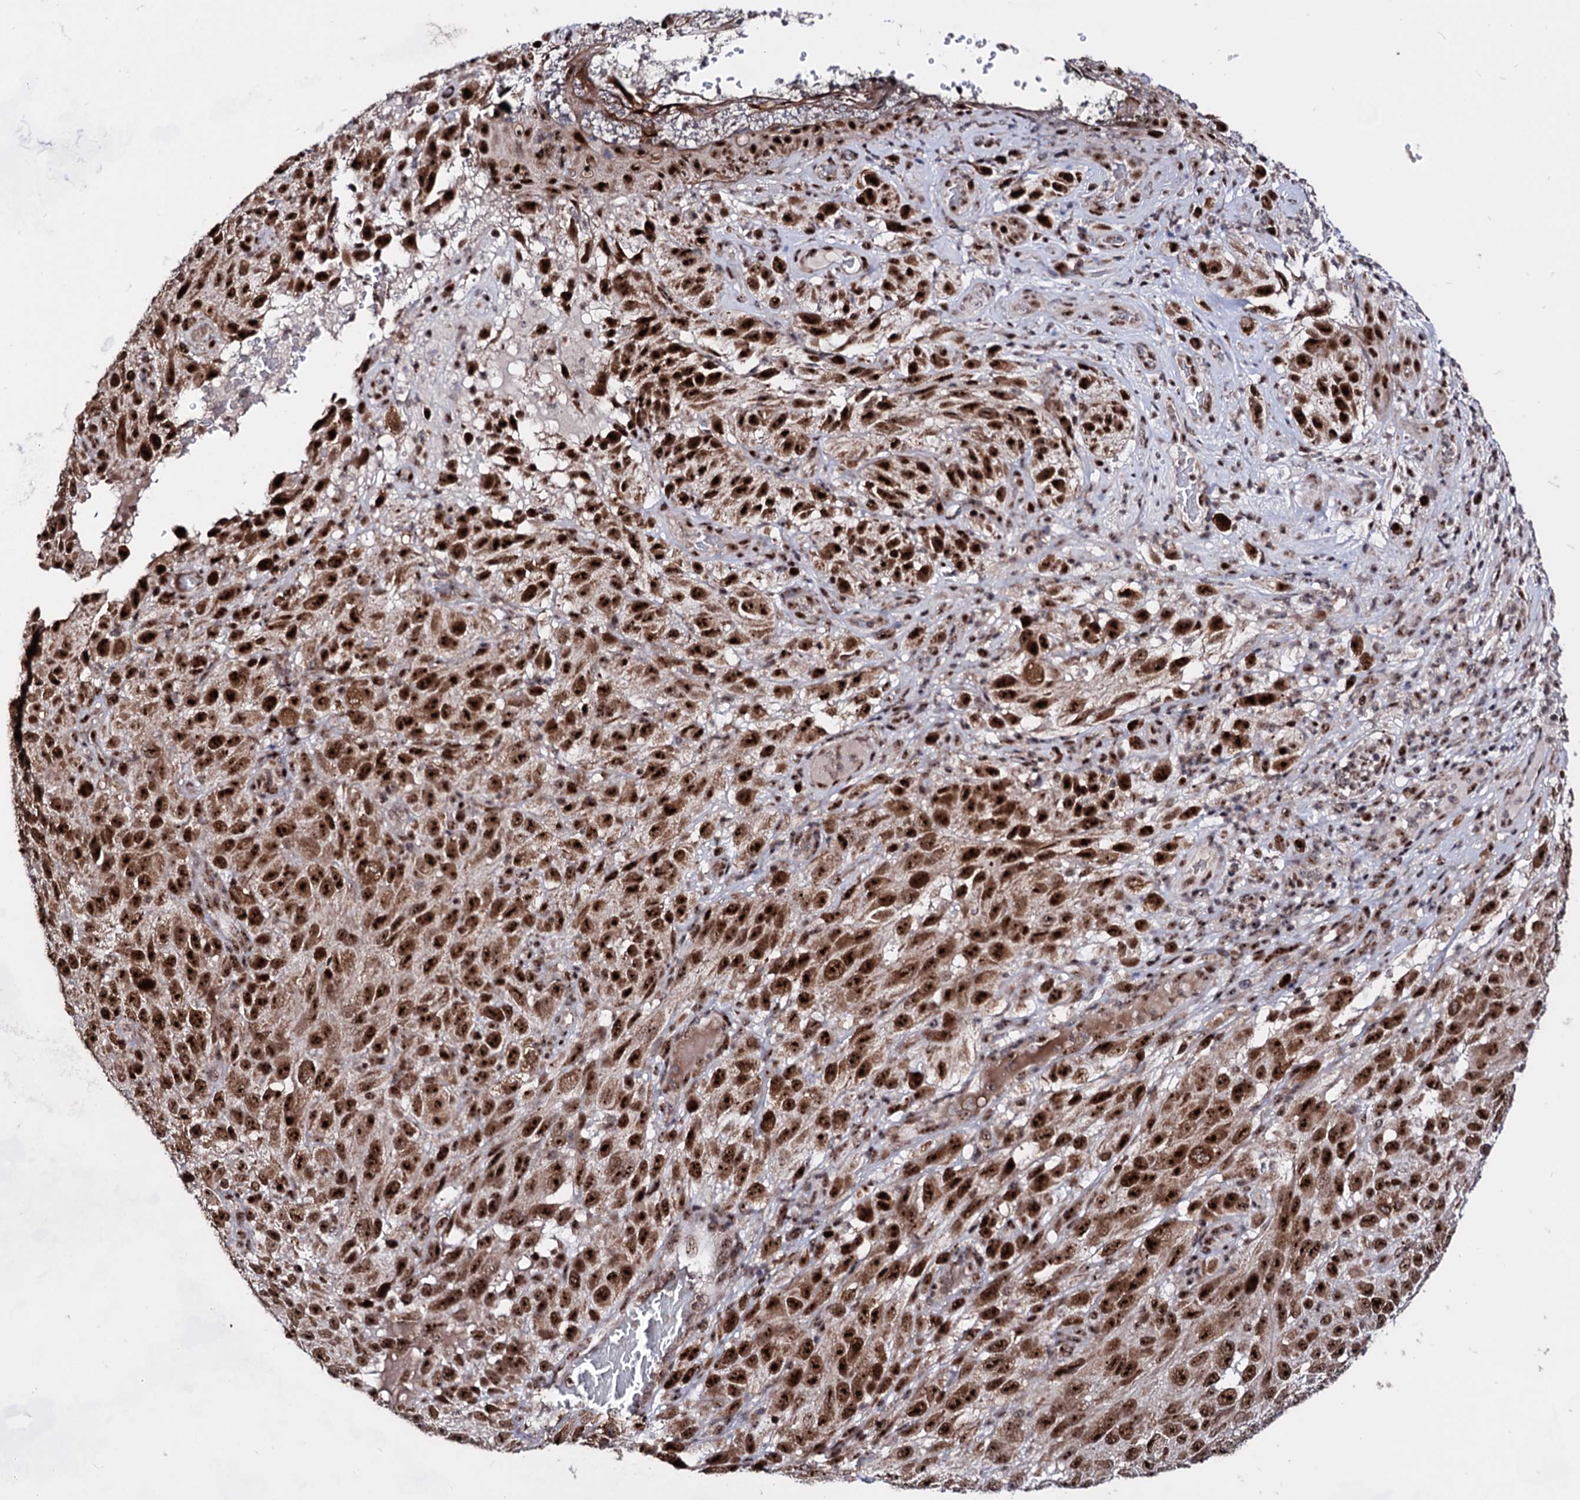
{"staining": {"intensity": "strong", "quantity": ">75%", "location": "nuclear"}, "tissue": "melanoma", "cell_type": "Tumor cells", "image_type": "cancer", "snomed": [{"axis": "morphology", "description": "Malignant melanoma, NOS"}, {"axis": "topography", "description": "Skin"}], "caption": "Tumor cells reveal high levels of strong nuclear staining in about >75% of cells in melanoma. The protein is shown in brown color, while the nuclei are stained blue.", "gene": "EXOSC10", "patient": {"sex": "female", "age": 96}}